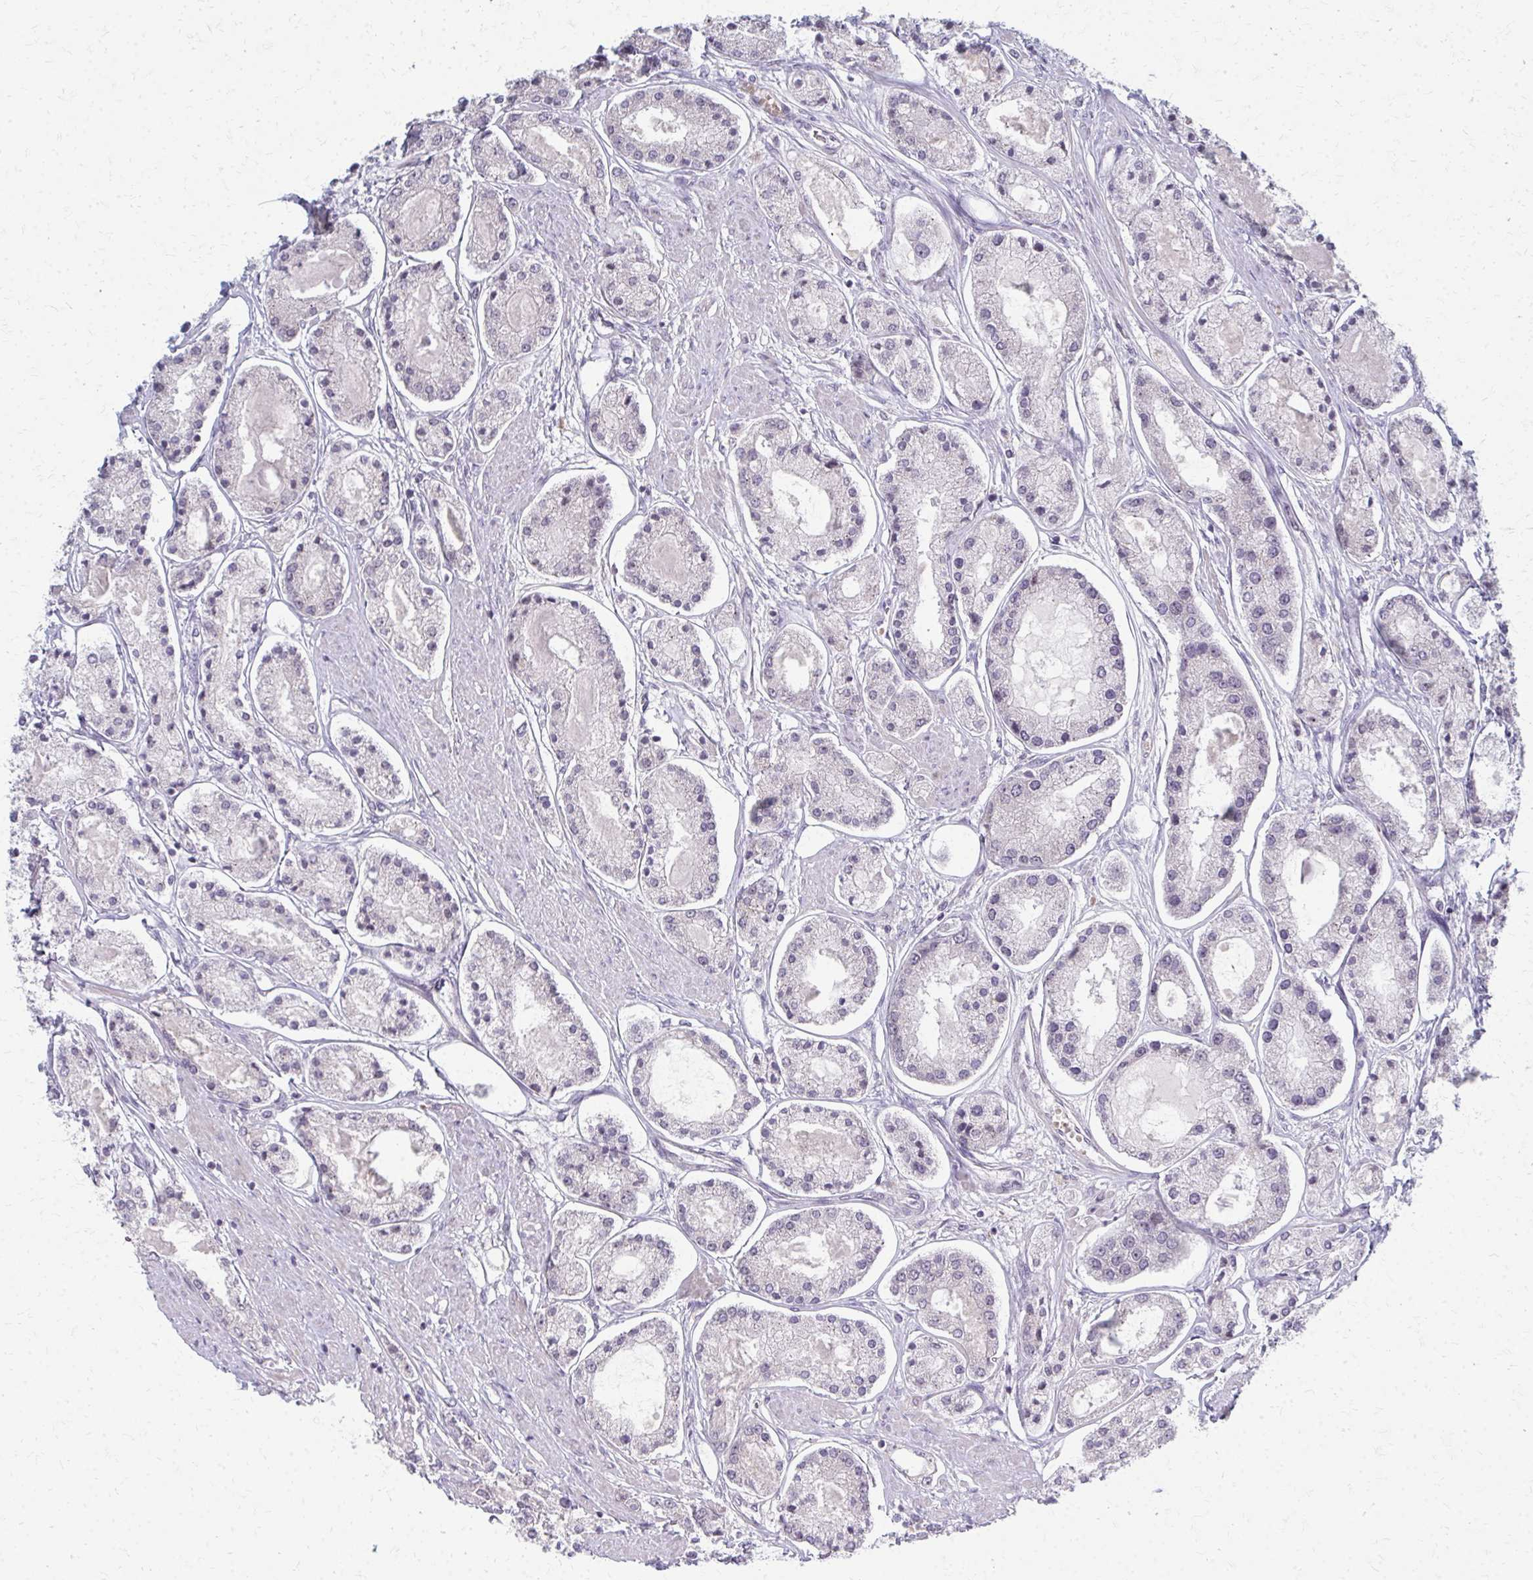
{"staining": {"intensity": "negative", "quantity": "none", "location": "none"}, "tissue": "prostate cancer", "cell_type": "Tumor cells", "image_type": "cancer", "snomed": [{"axis": "morphology", "description": "Adenocarcinoma, High grade"}, {"axis": "topography", "description": "Prostate"}], "caption": "IHC photomicrograph of neoplastic tissue: human prostate cancer (adenocarcinoma (high-grade)) stained with DAB displays no significant protein expression in tumor cells. (DAB (3,3'-diaminobenzidine) IHC, high magnification).", "gene": "NUDT16", "patient": {"sex": "male", "age": 66}}